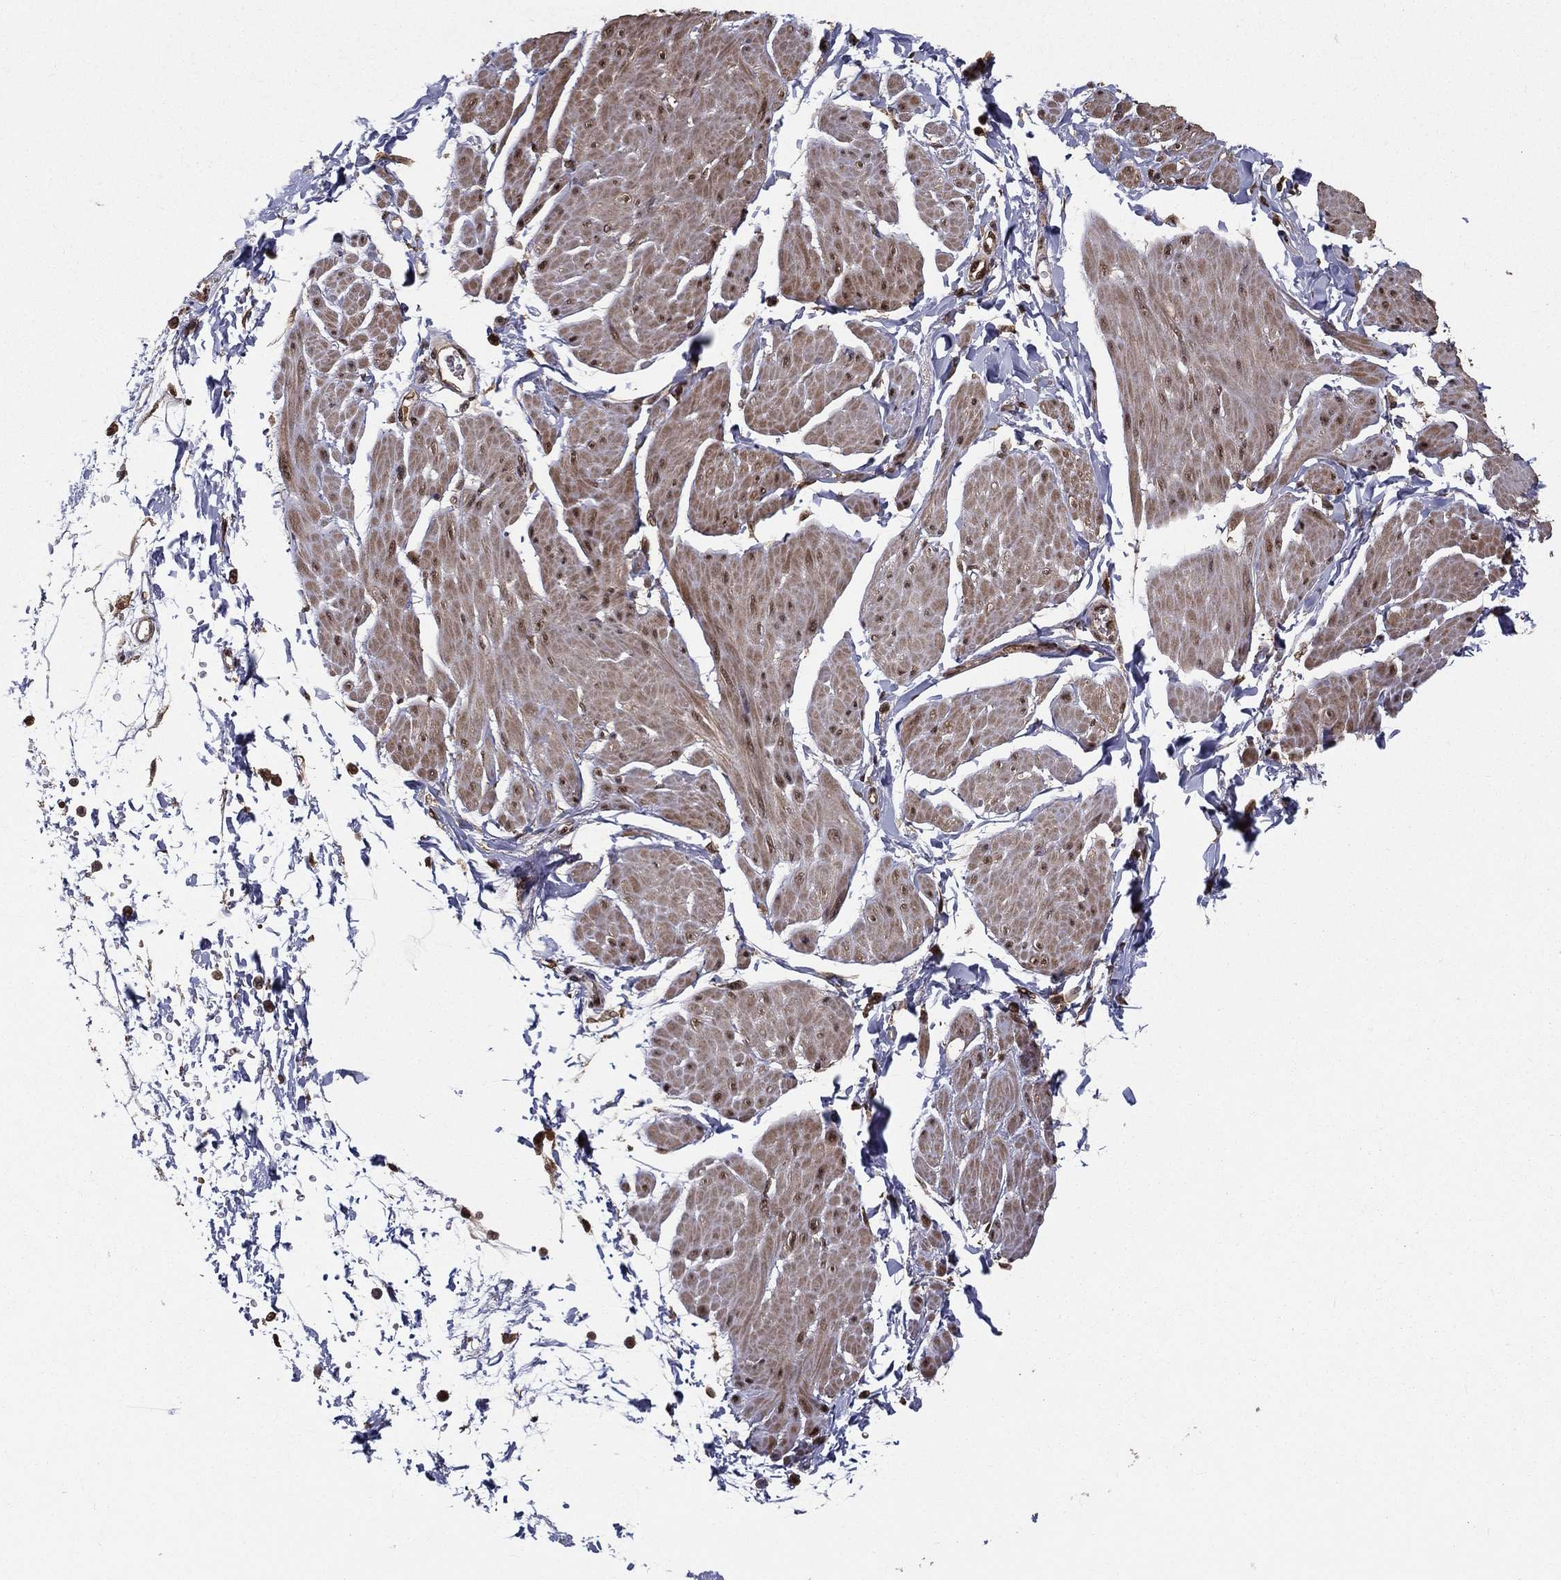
{"staining": {"intensity": "moderate", "quantity": "25%-75%", "location": "cytoplasmic/membranous,nuclear"}, "tissue": "smooth muscle", "cell_type": "Smooth muscle cells", "image_type": "normal", "snomed": [{"axis": "morphology", "description": "Normal tissue, NOS"}, {"axis": "topography", "description": "Adipose tissue"}, {"axis": "topography", "description": "Smooth muscle"}, {"axis": "topography", "description": "Peripheral nerve tissue"}], "caption": "Immunohistochemistry micrograph of benign smooth muscle stained for a protein (brown), which displays medium levels of moderate cytoplasmic/membranous,nuclear positivity in about 25%-75% of smooth muscle cells.", "gene": "CARM1", "patient": {"sex": "male", "age": 83}}